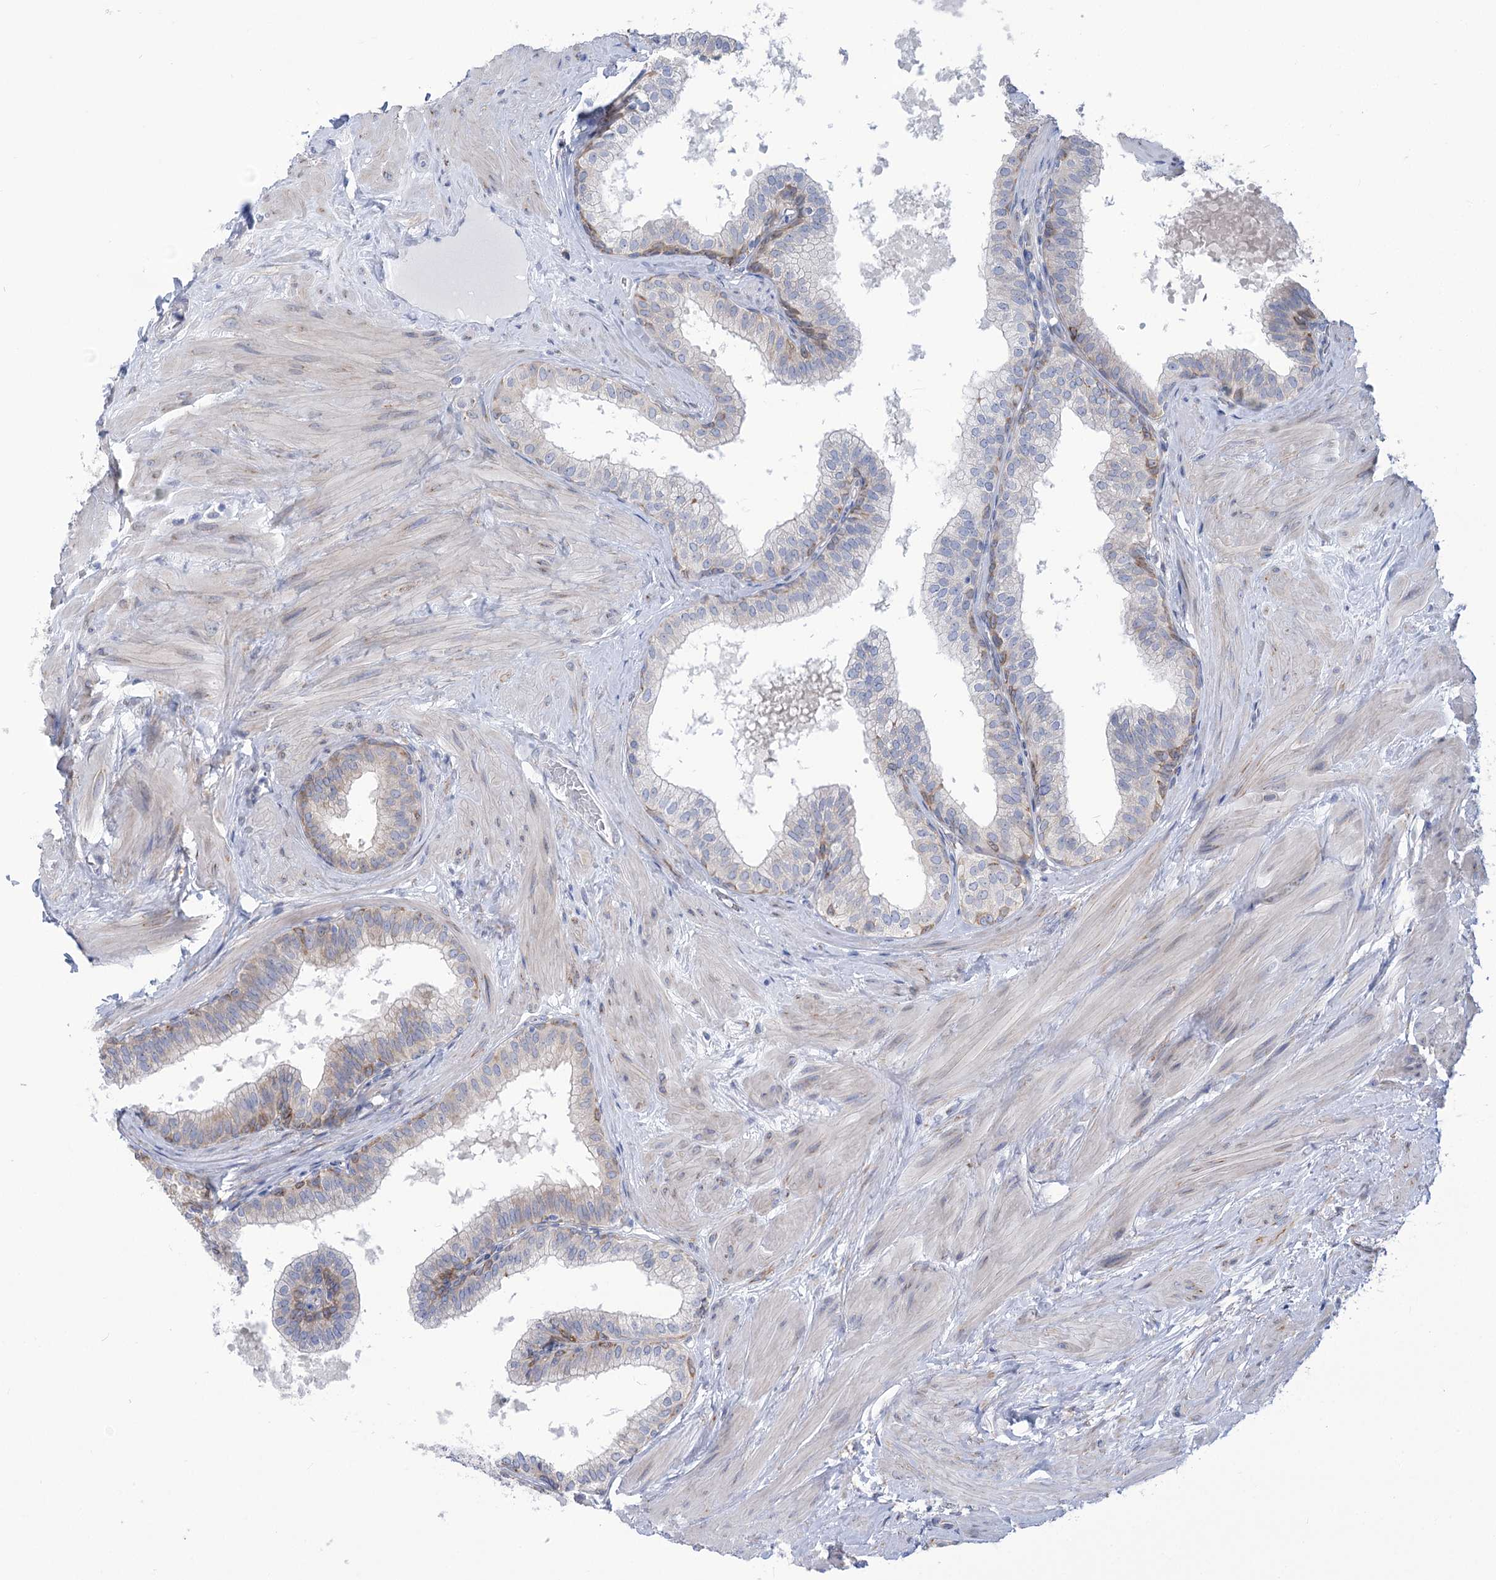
{"staining": {"intensity": "negative", "quantity": "none", "location": "none"}, "tissue": "prostate", "cell_type": "Glandular cells", "image_type": "normal", "snomed": [{"axis": "morphology", "description": "Normal tissue, NOS"}, {"axis": "topography", "description": "Prostate"}], "caption": "Micrograph shows no significant protein positivity in glandular cells of benign prostate. Brightfield microscopy of immunohistochemistry stained with DAB (3,3'-diaminobenzidine) (brown) and hematoxylin (blue), captured at high magnification.", "gene": "STT3B", "patient": {"sex": "male", "age": 60}}